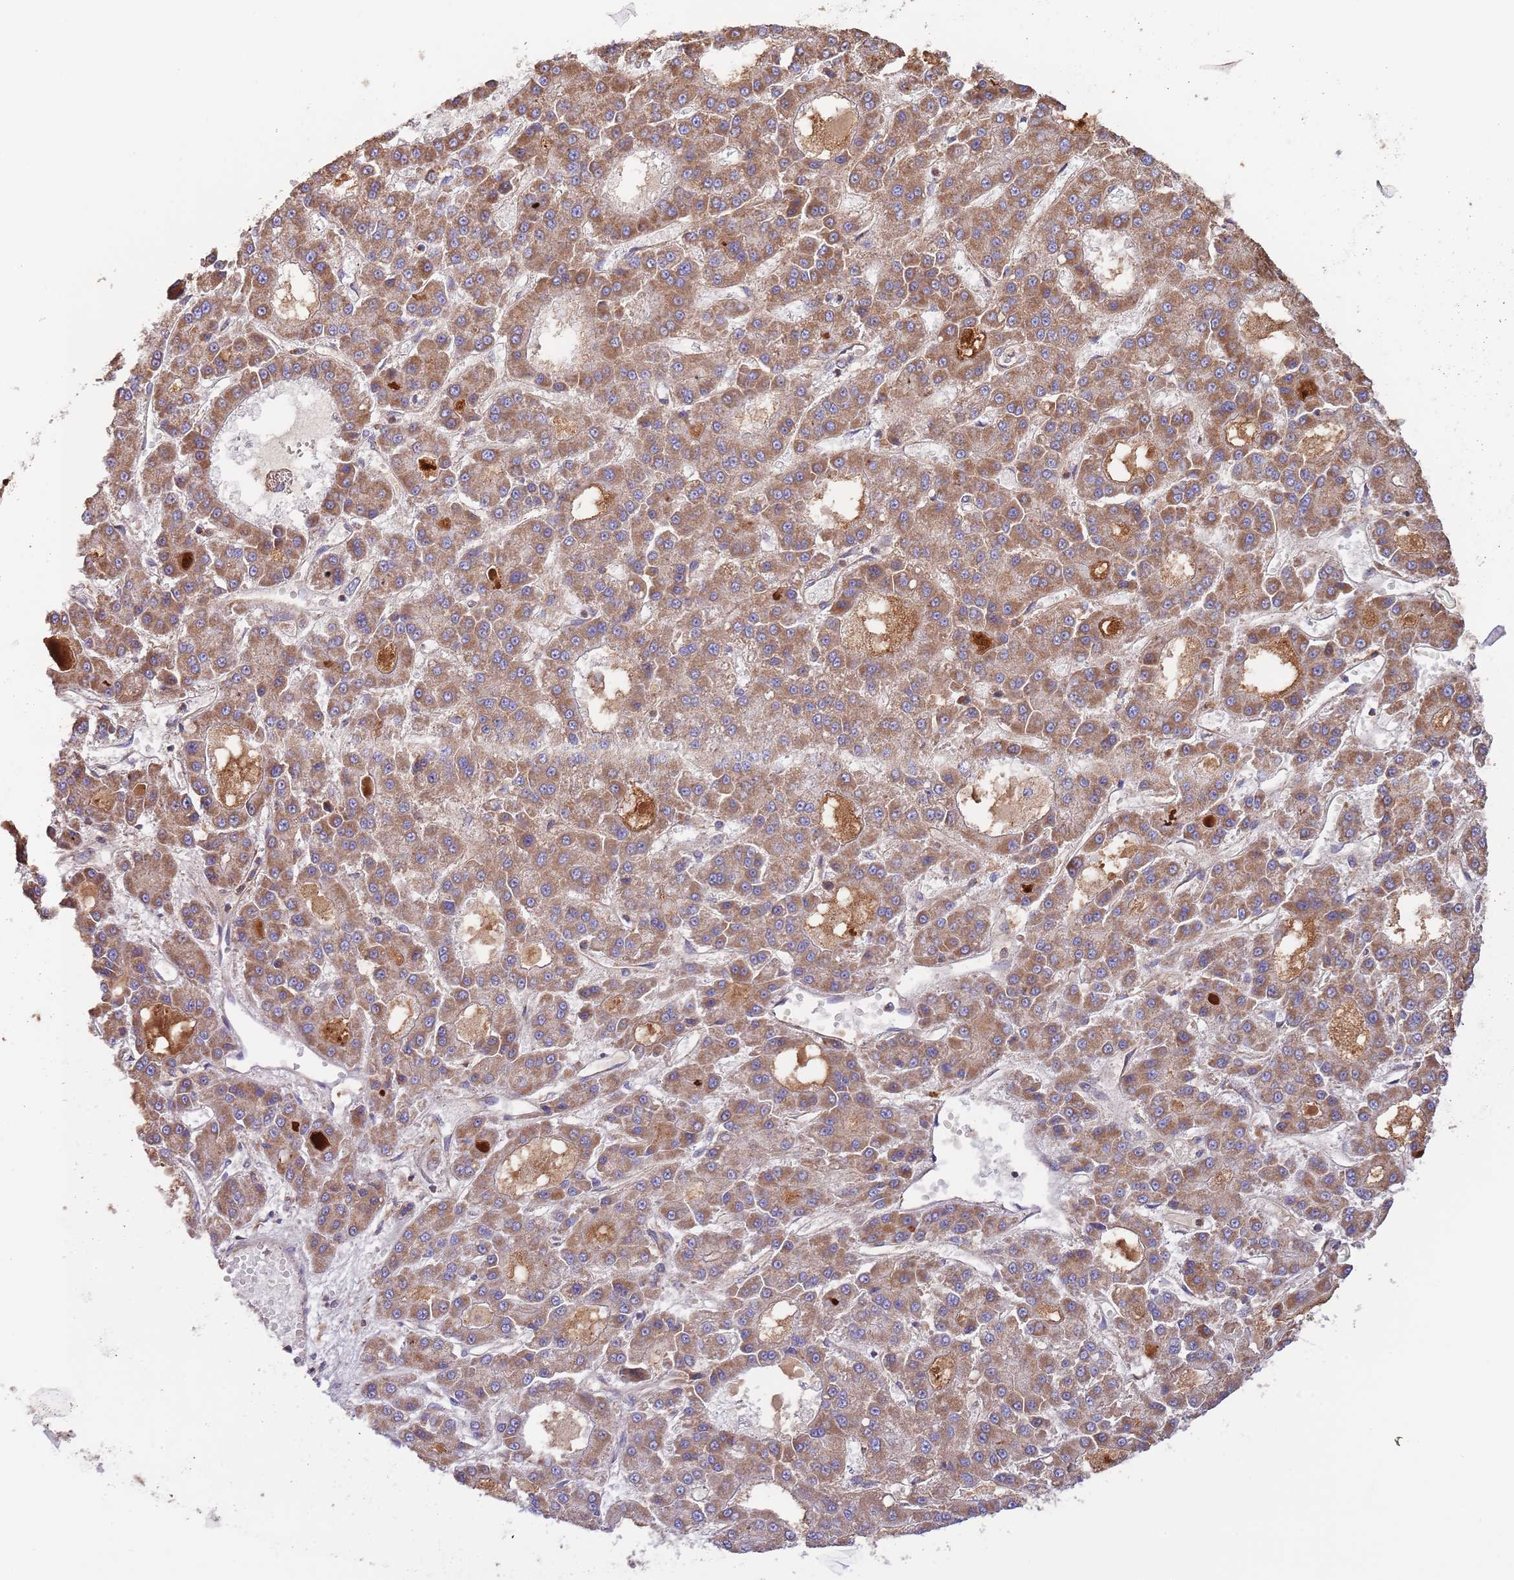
{"staining": {"intensity": "moderate", "quantity": ">75%", "location": "cytoplasmic/membranous"}, "tissue": "liver cancer", "cell_type": "Tumor cells", "image_type": "cancer", "snomed": [{"axis": "morphology", "description": "Carcinoma, Hepatocellular, NOS"}, {"axis": "topography", "description": "Liver"}], "caption": "Immunohistochemical staining of liver cancer (hepatocellular carcinoma) reveals moderate cytoplasmic/membranous protein positivity in about >75% of tumor cells.", "gene": "DNAJA3", "patient": {"sex": "male", "age": 70}}